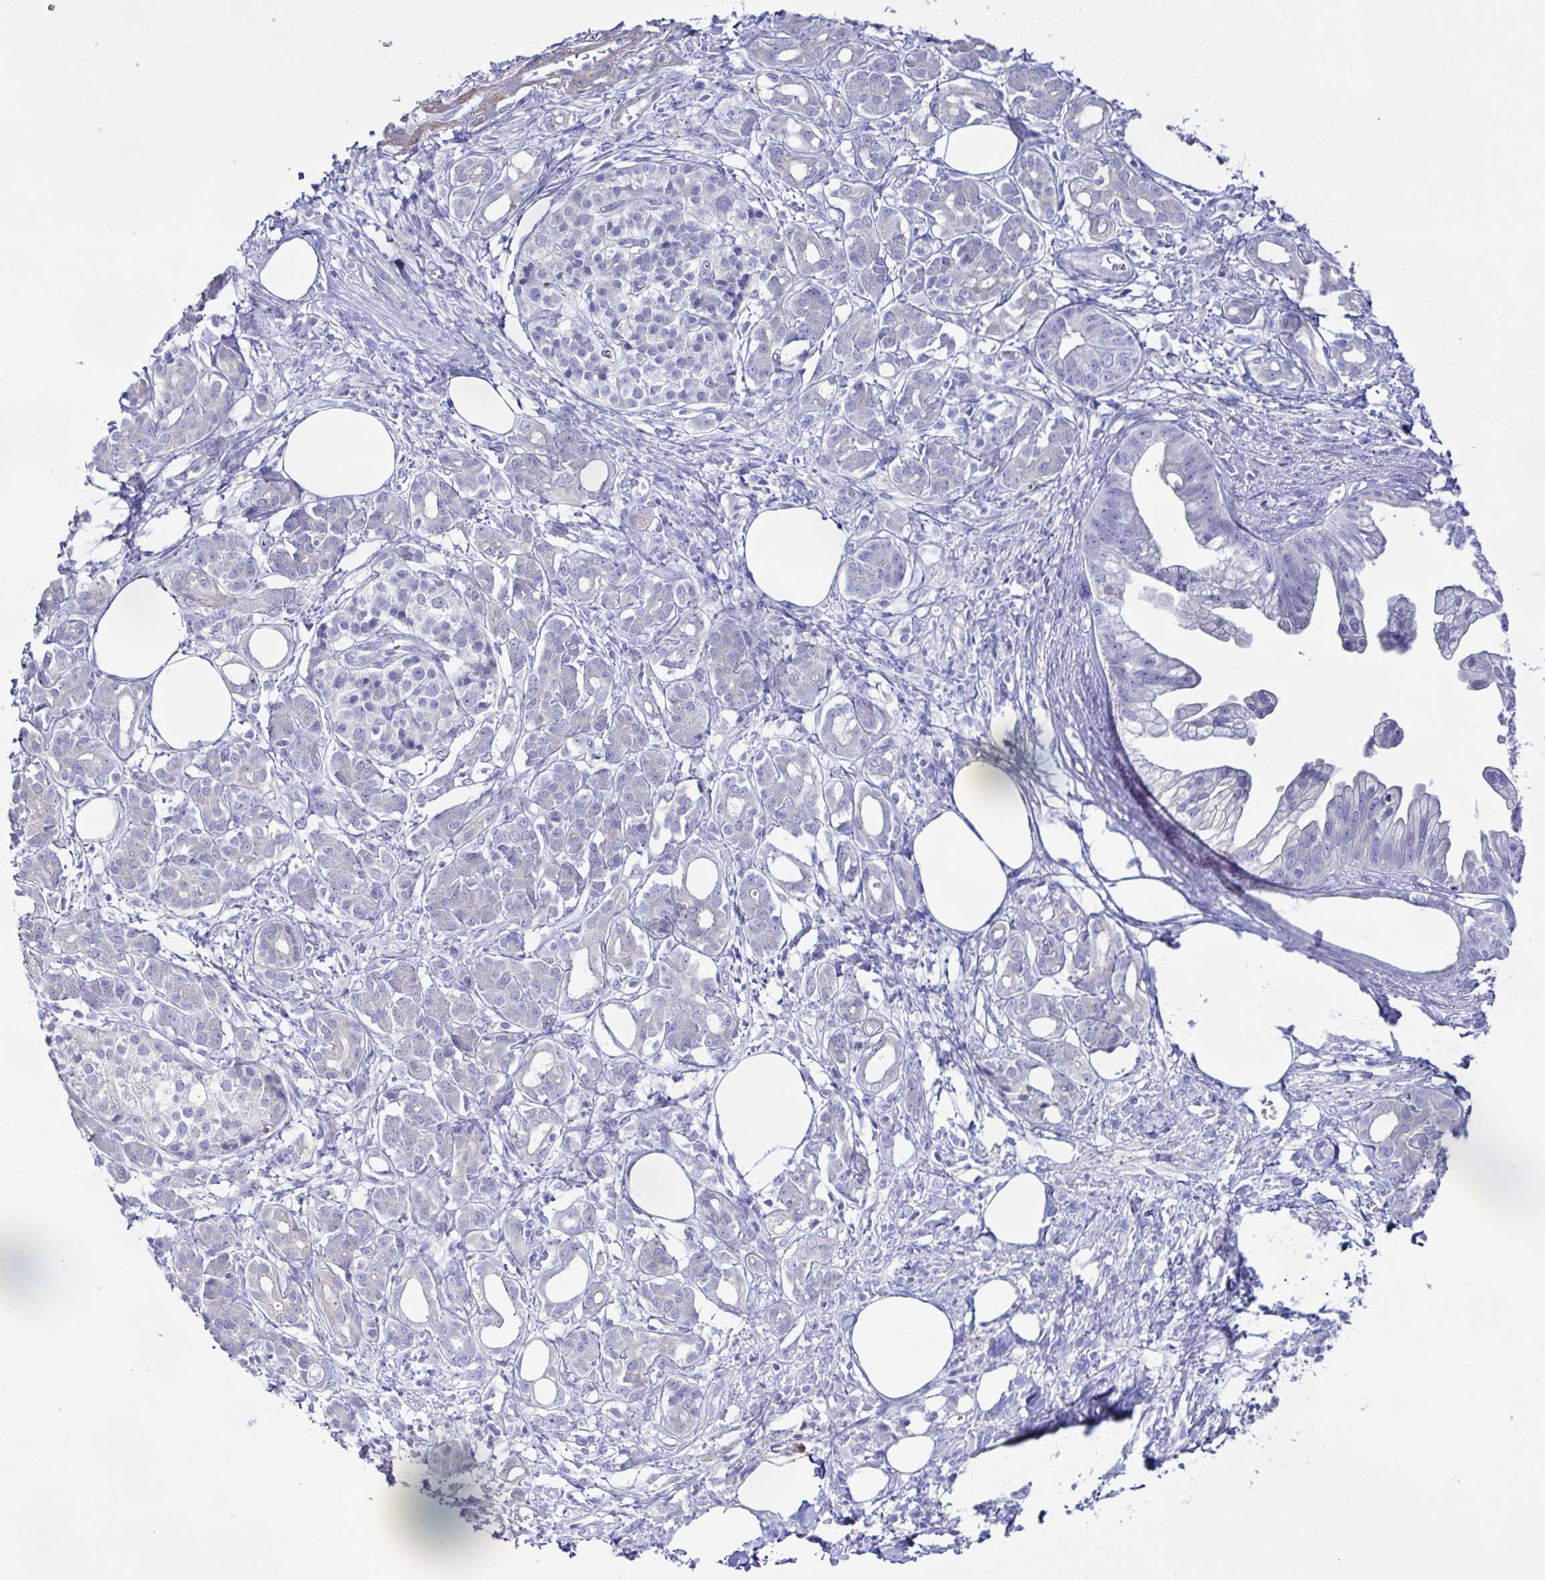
{"staining": {"intensity": "negative", "quantity": "none", "location": "none"}, "tissue": "pancreatic cancer", "cell_type": "Tumor cells", "image_type": "cancer", "snomed": [{"axis": "morphology", "description": "Adenocarcinoma, NOS"}, {"axis": "topography", "description": "Pancreas"}], "caption": "Immunohistochemistry of human pancreatic adenocarcinoma exhibits no positivity in tumor cells.", "gene": "MED11", "patient": {"sex": "female", "age": 73}}